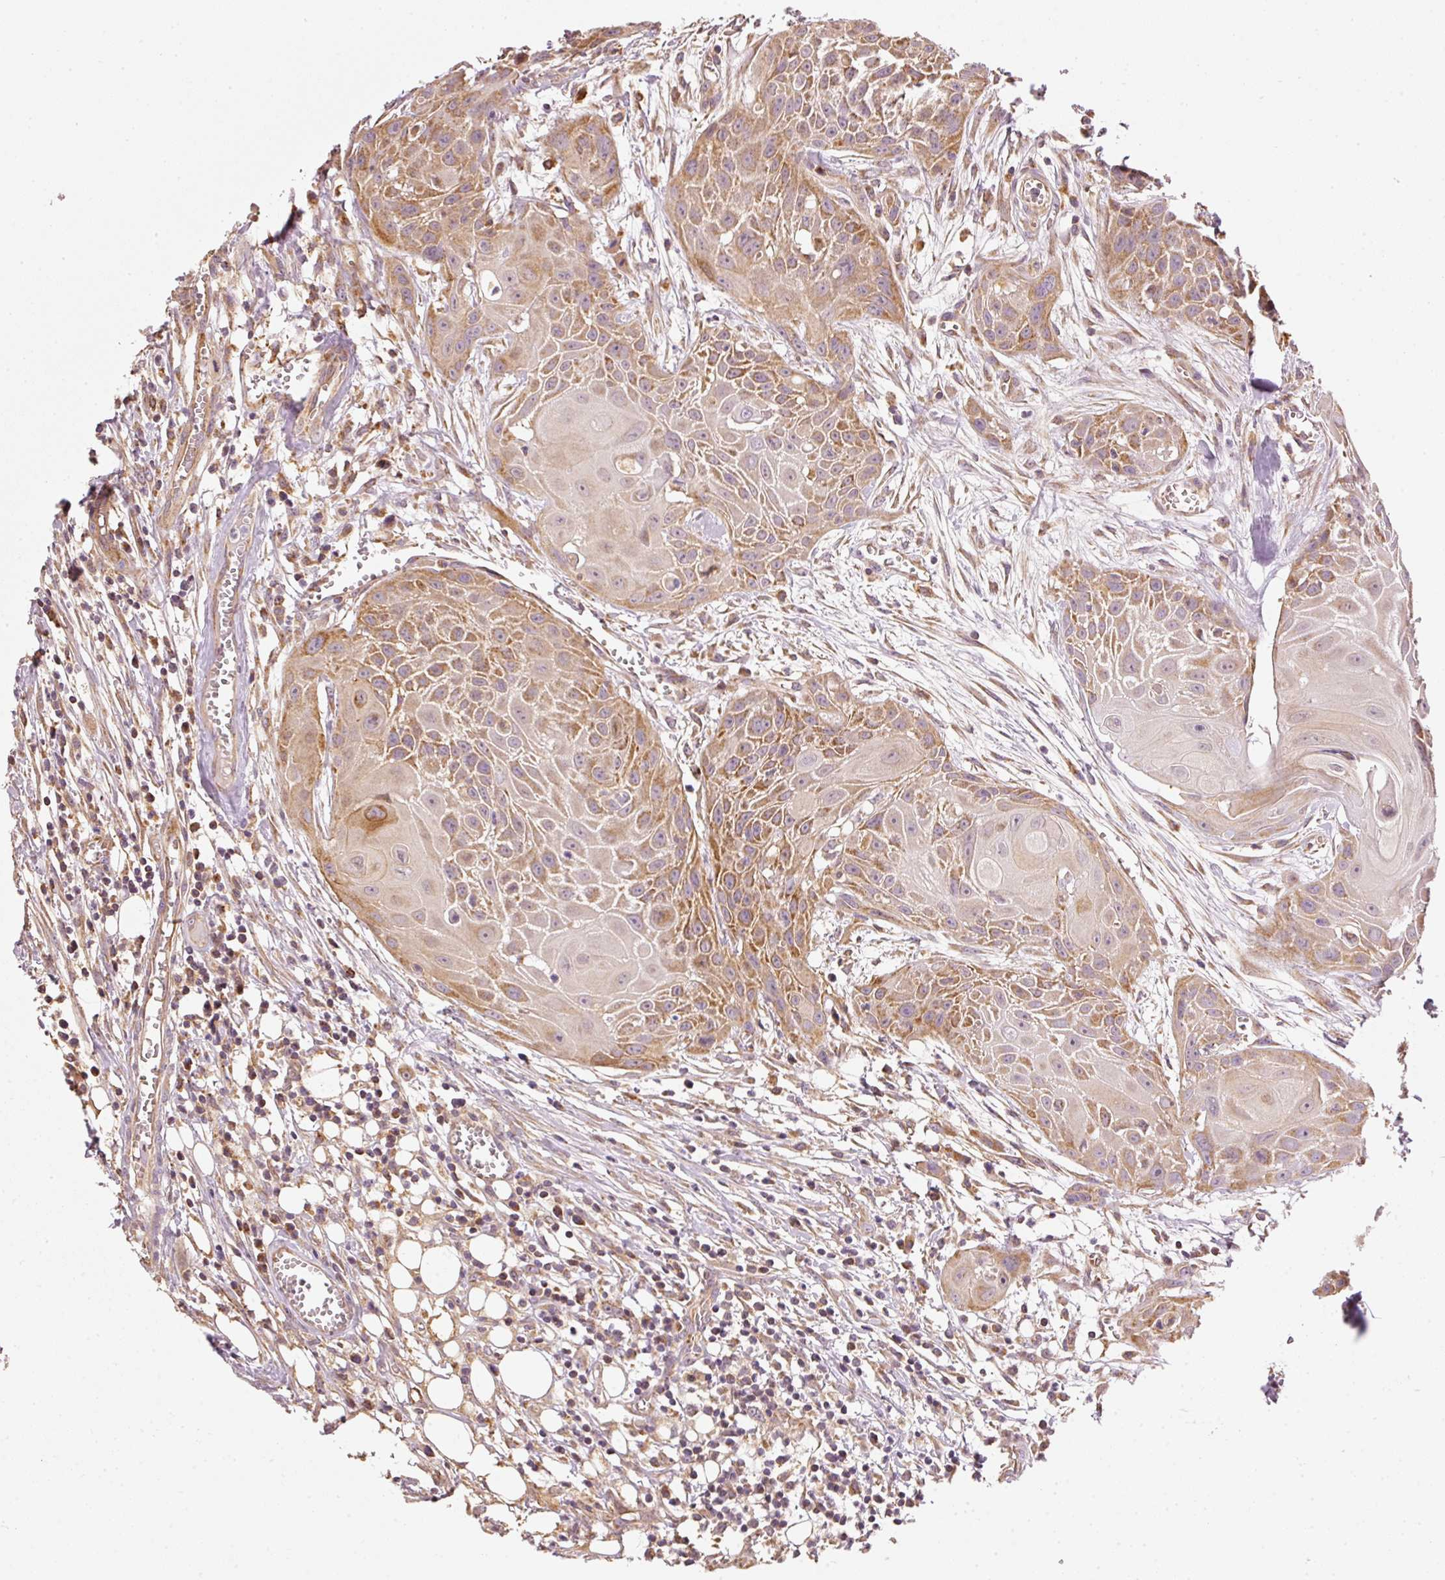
{"staining": {"intensity": "moderate", "quantity": ">75%", "location": "cytoplasmic/membranous"}, "tissue": "head and neck cancer", "cell_type": "Tumor cells", "image_type": "cancer", "snomed": [{"axis": "morphology", "description": "Squamous cell carcinoma, NOS"}, {"axis": "topography", "description": "Lymph node"}, {"axis": "topography", "description": "Salivary gland"}, {"axis": "topography", "description": "Head-Neck"}], "caption": "Tumor cells show medium levels of moderate cytoplasmic/membranous expression in approximately >75% of cells in human squamous cell carcinoma (head and neck). The staining was performed using DAB to visualize the protein expression in brown, while the nuclei were stained in blue with hematoxylin (Magnification: 20x).", "gene": "MTHFD1L", "patient": {"sex": "female", "age": 74}}